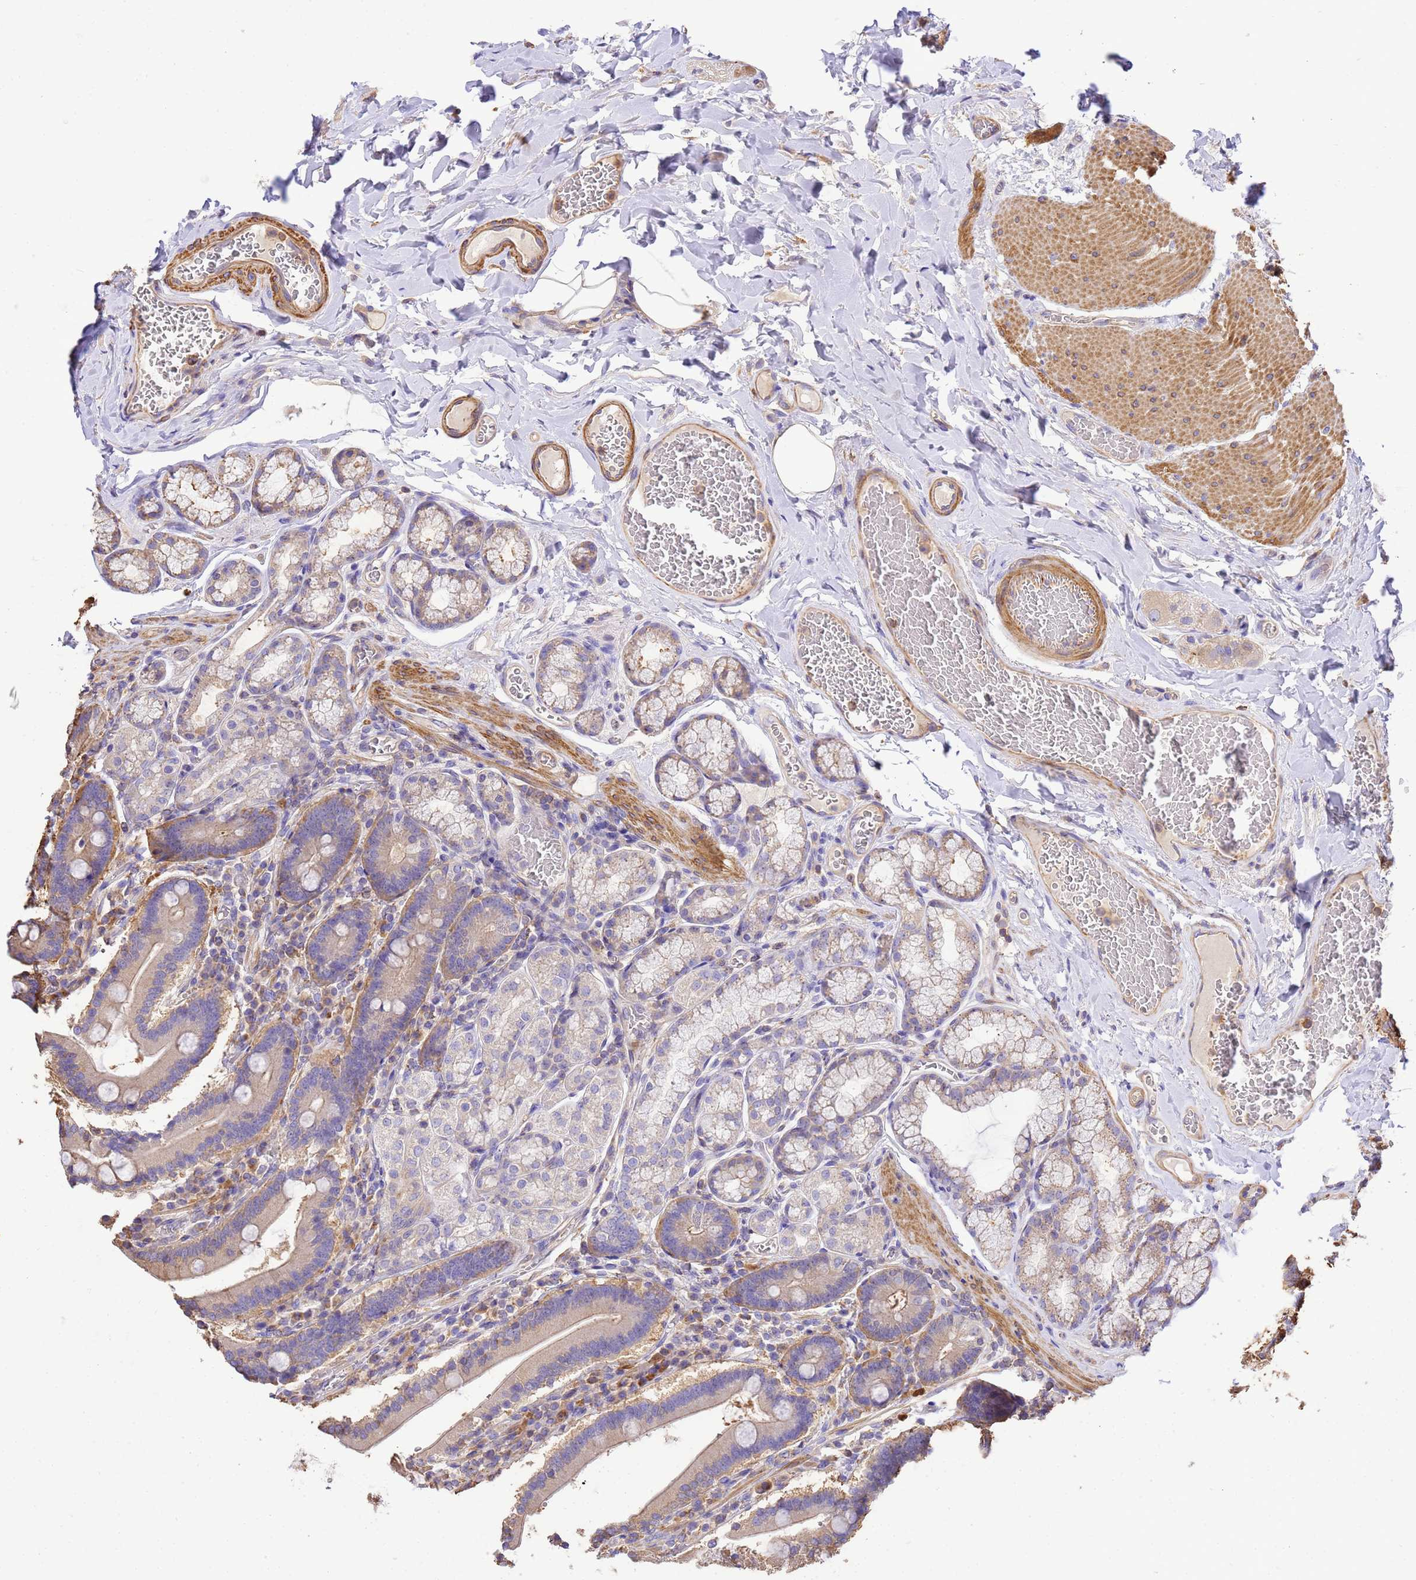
{"staining": {"intensity": "weak", "quantity": "25%-75%", "location": "cytoplasmic/membranous"}, "tissue": "duodenum", "cell_type": "Glandular cells", "image_type": "normal", "snomed": [{"axis": "morphology", "description": "Normal tissue, NOS"}, {"axis": "topography", "description": "Duodenum"}], "caption": "Immunohistochemical staining of normal human duodenum demonstrates 25%-75% levels of weak cytoplasmic/membranous protein expression in approximately 25%-75% of glandular cells. (DAB (3,3'-diaminobenzidine) IHC, brown staining for protein, blue staining for nuclei).", "gene": "WDR64", "patient": {"sex": "female", "age": 62}}